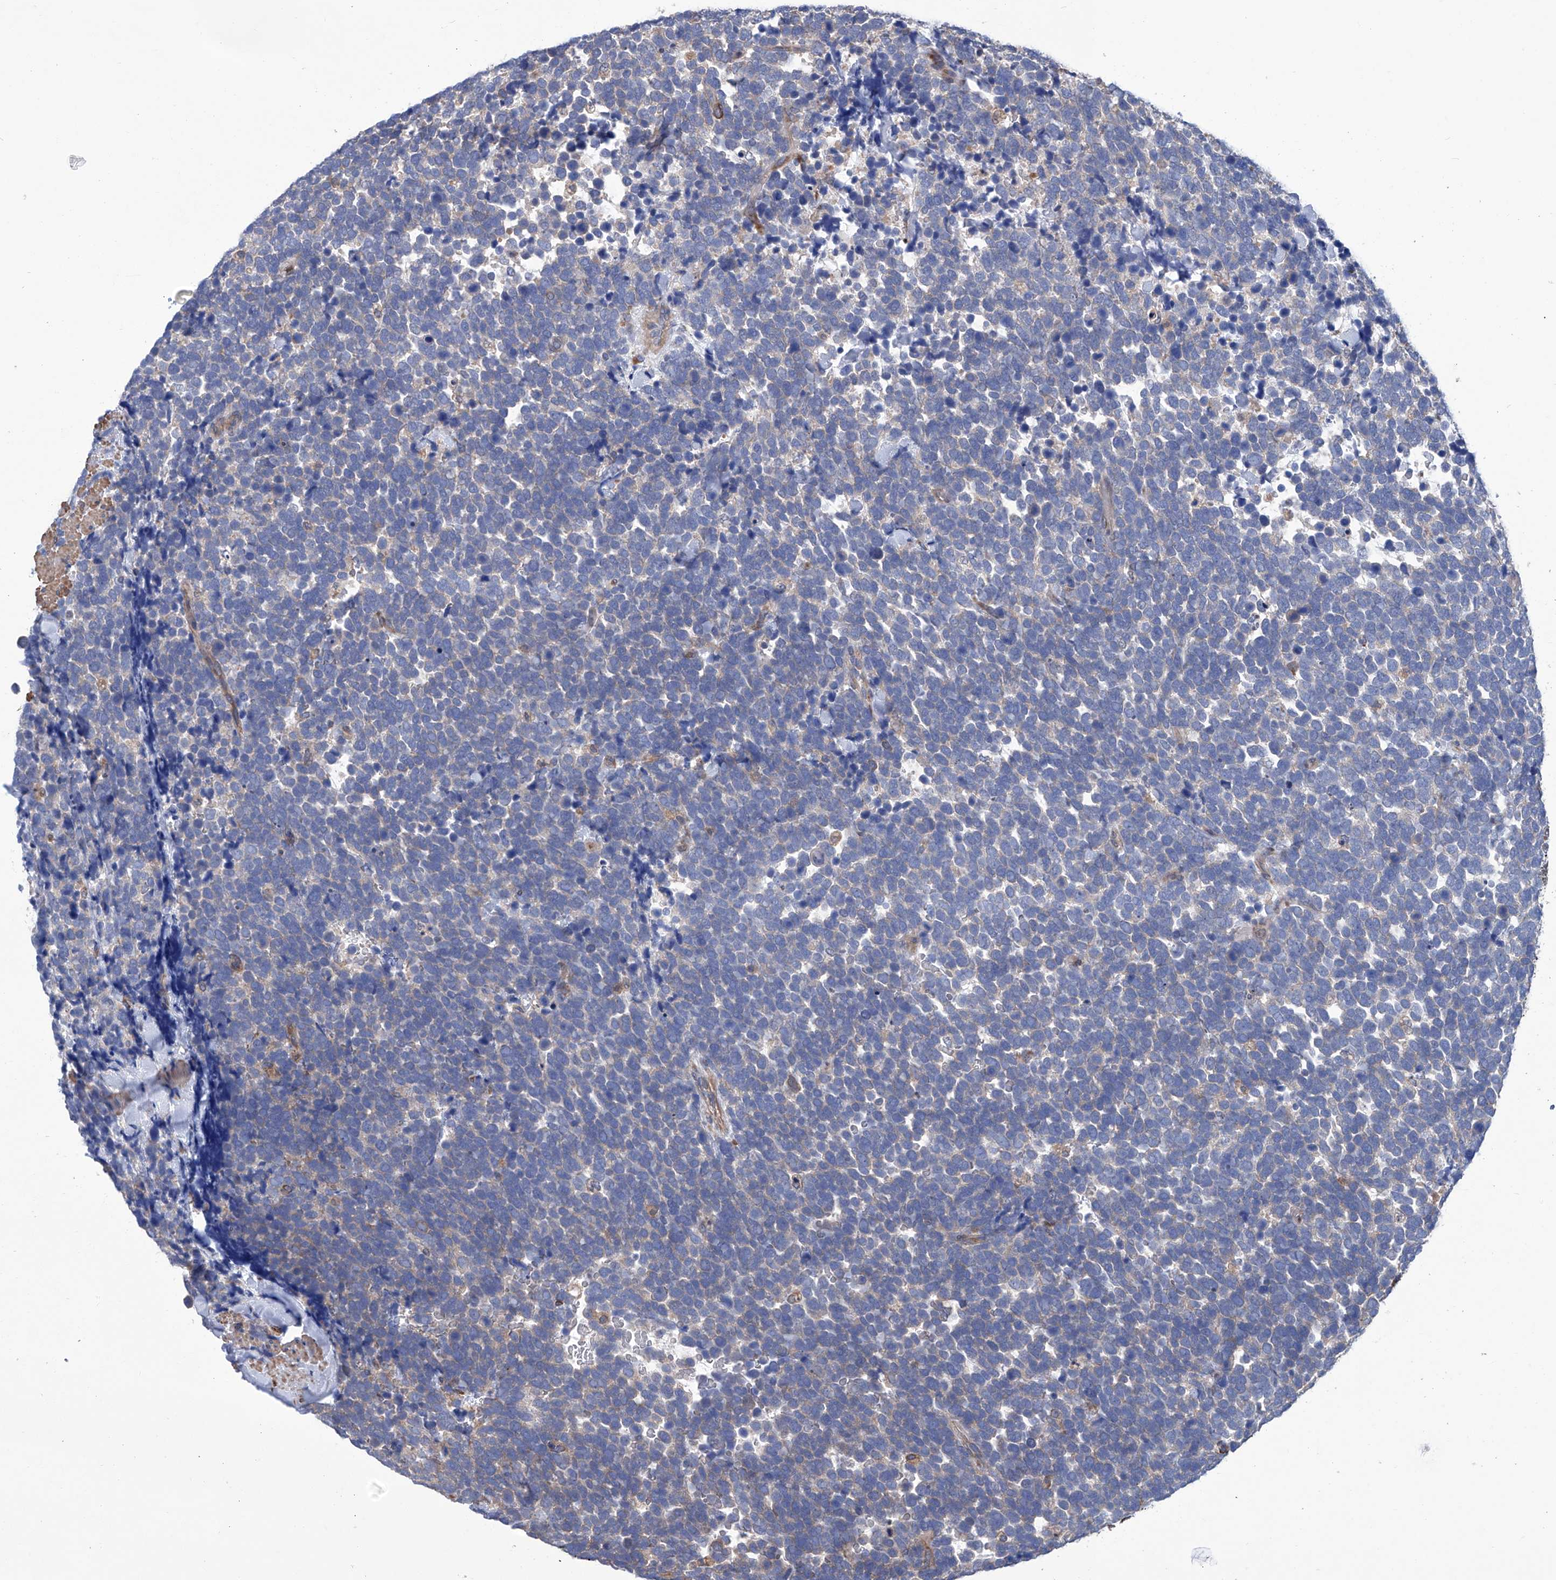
{"staining": {"intensity": "negative", "quantity": "none", "location": "none"}, "tissue": "urothelial cancer", "cell_type": "Tumor cells", "image_type": "cancer", "snomed": [{"axis": "morphology", "description": "Urothelial carcinoma, High grade"}, {"axis": "topography", "description": "Urinary bladder"}], "caption": "Human high-grade urothelial carcinoma stained for a protein using immunohistochemistry (IHC) reveals no expression in tumor cells.", "gene": "SMS", "patient": {"sex": "female", "age": 82}}